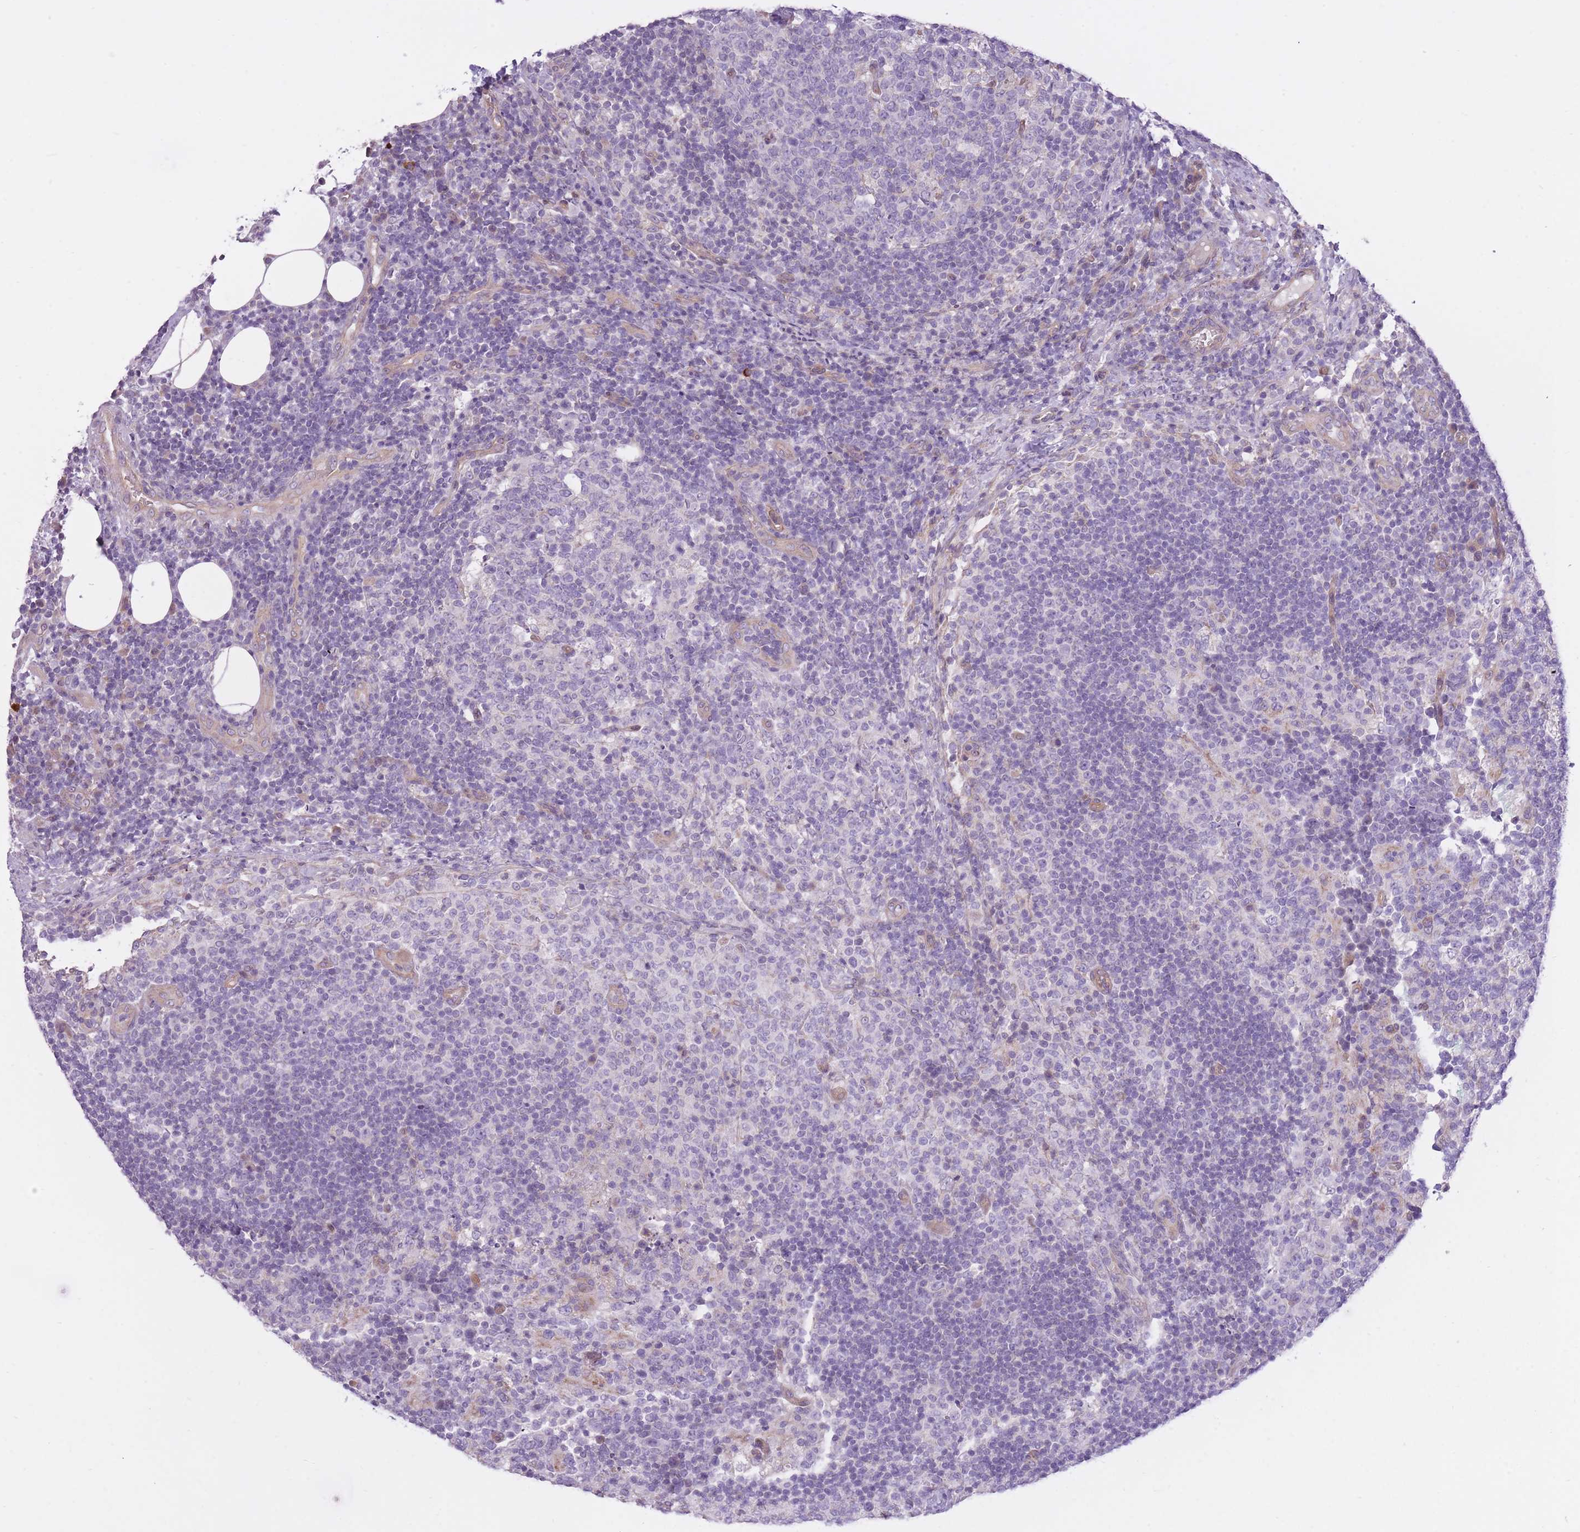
{"staining": {"intensity": "negative", "quantity": "none", "location": "none"}, "tissue": "lymph node", "cell_type": "Germinal center cells", "image_type": "normal", "snomed": [{"axis": "morphology", "description": "Normal tissue, NOS"}, {"axis": "topography", "description": "Lymph node"}], "caption": "Immunohistochemistry histopathology image of unremarkable lymph node: lymph node stained with DAB (3,3'-diaminobenzidine) exhibits no significant protein expression in germinal center cells. (DAB immunohistochemistry with hematoxylin counter stain).", "gene": "REV1", "patient": {"sex": "female", "age": 31}}